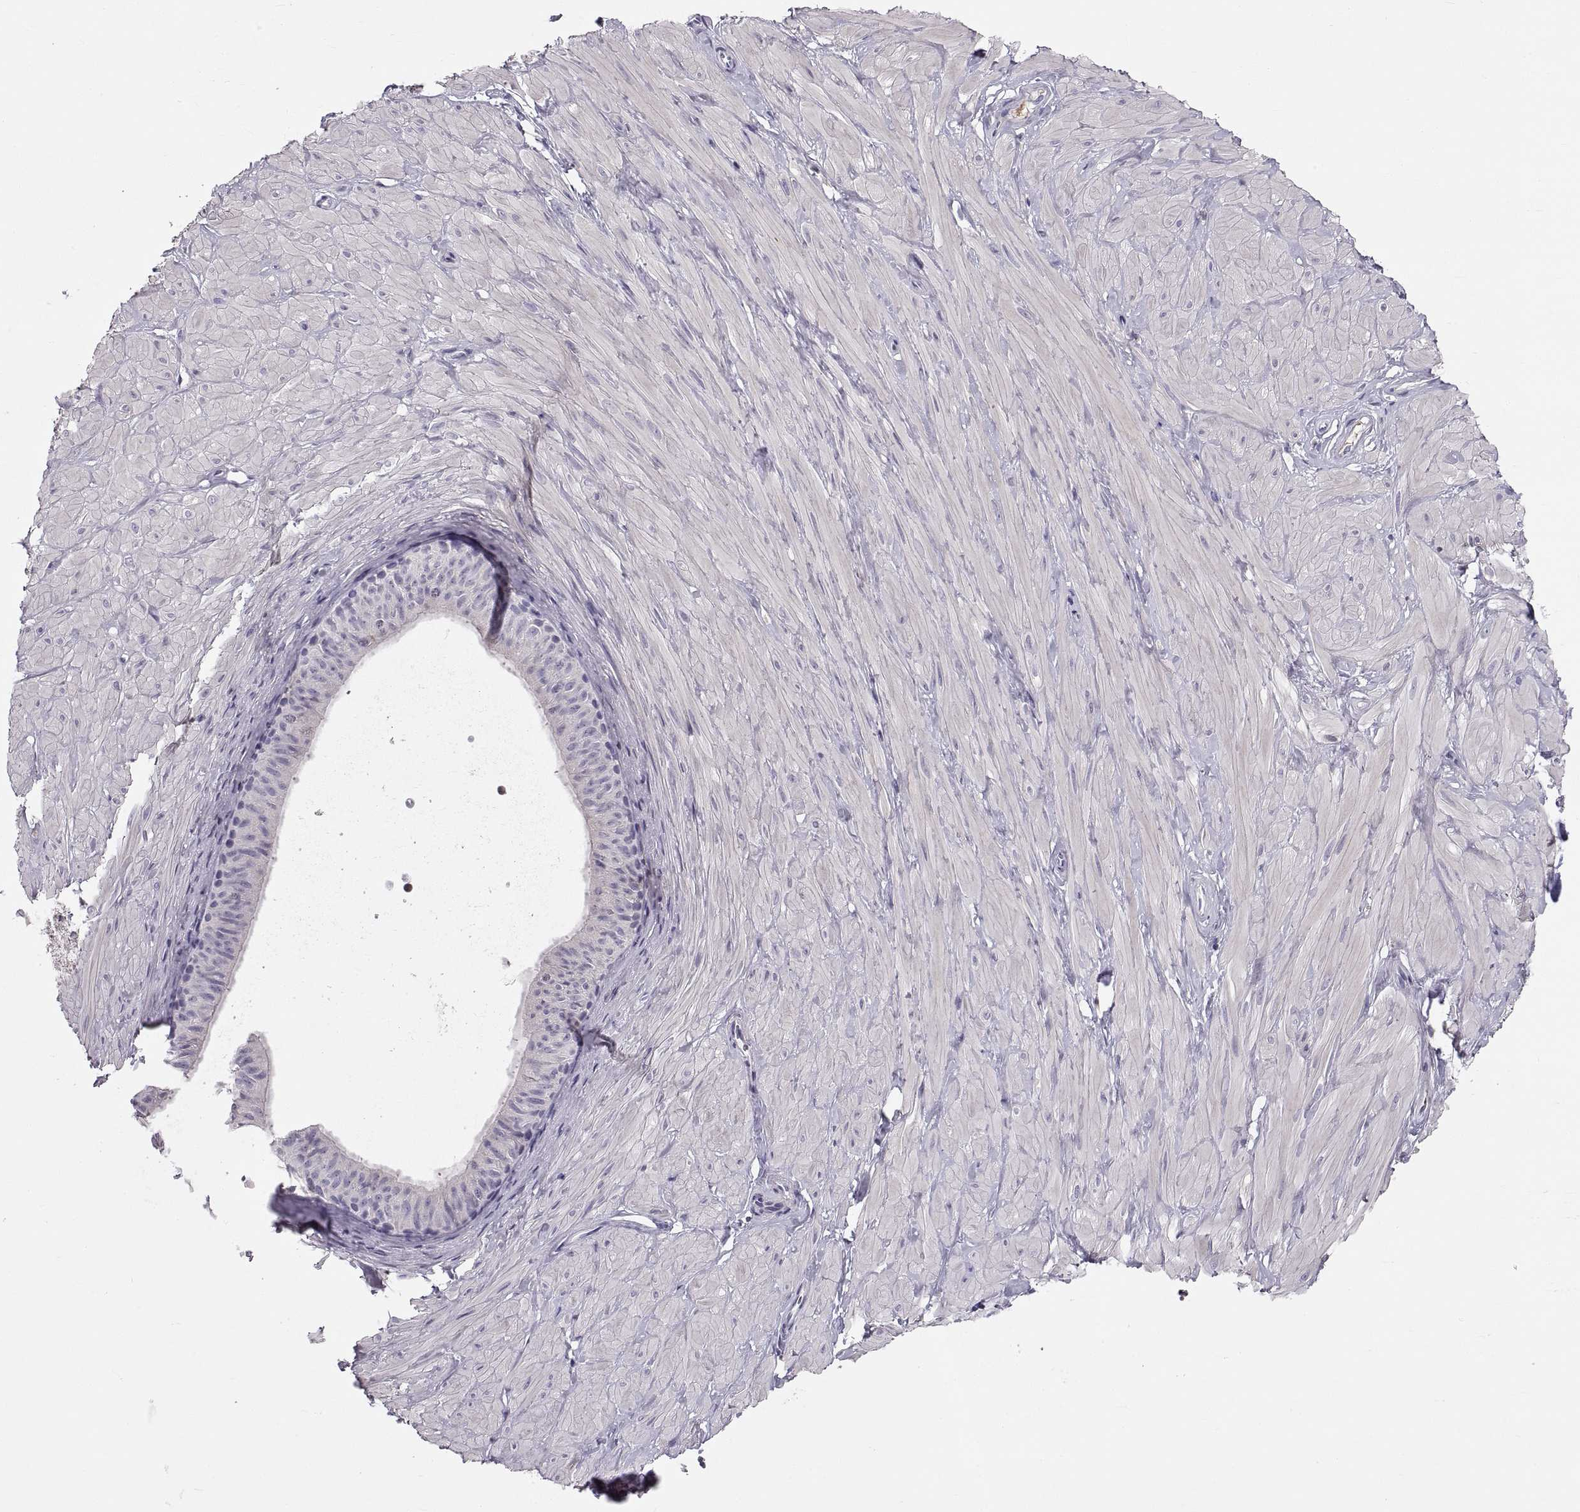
{"staining": {"intensity": "negative", "quantity": "none", "location": "none"}, "tissue": "soft tissue", "cell_type": "Fibroblasts", "image_type": "normal", "snomed": [{"axis": "morphology", "description": "Normal tissue, NOS"}, {"axis": "topography", "description": "Smooth muscle"}, {"axis": "topography", "description": "Peripheral nerve tissue"}], "caption": "IHC photomicrograph of benign human soft tissue stained for a protein (brown), which demonstrates no positivity in fibroblasts. The staining is performed using DAB brown chromogen with nuclei counter-stained in using hematoxylin.", "gene": "ADAM32", "patient": {"sex": "male", "age": 22}}